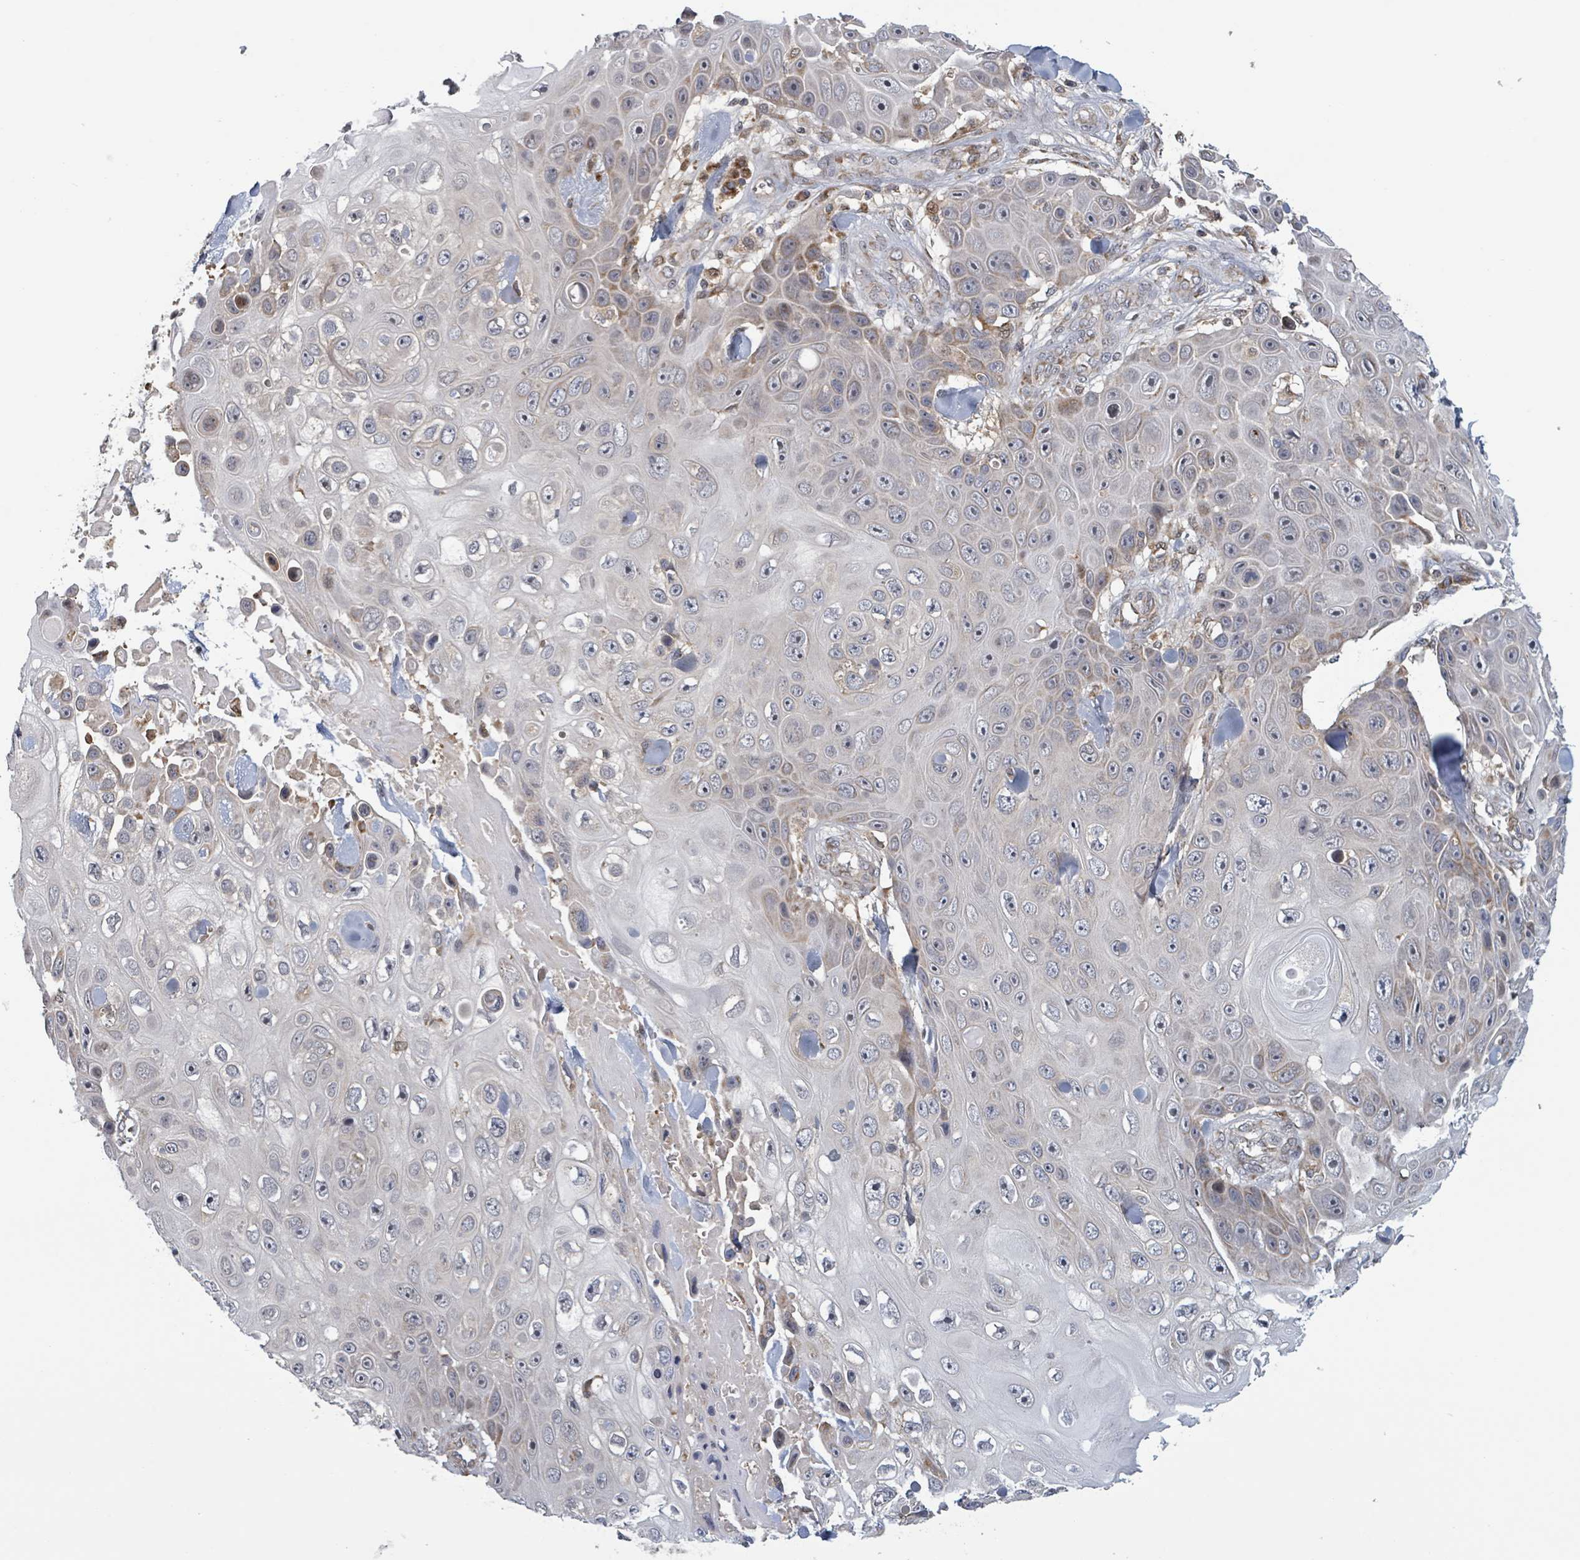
{"staining": {"intensity": "moderate", "quantity": "<25%", "location": "cytoplasmic/membranous"}, "tissue": "skin cancer", "cell_type": "Tumor cells", "image_type": "cancer", "snomed": [{"axis": "morphology", "description": "Squamous cell carcinoma, NOS"}, {"axis": "topography", "description": "Skin"}], "caption": "Moderate cytoplasmic/membranous staining is appreciated in about <25% of tumor cells in skin cancer.", "gene": "HIVEP1", "patient": {"sex": "male", "age": 82}}